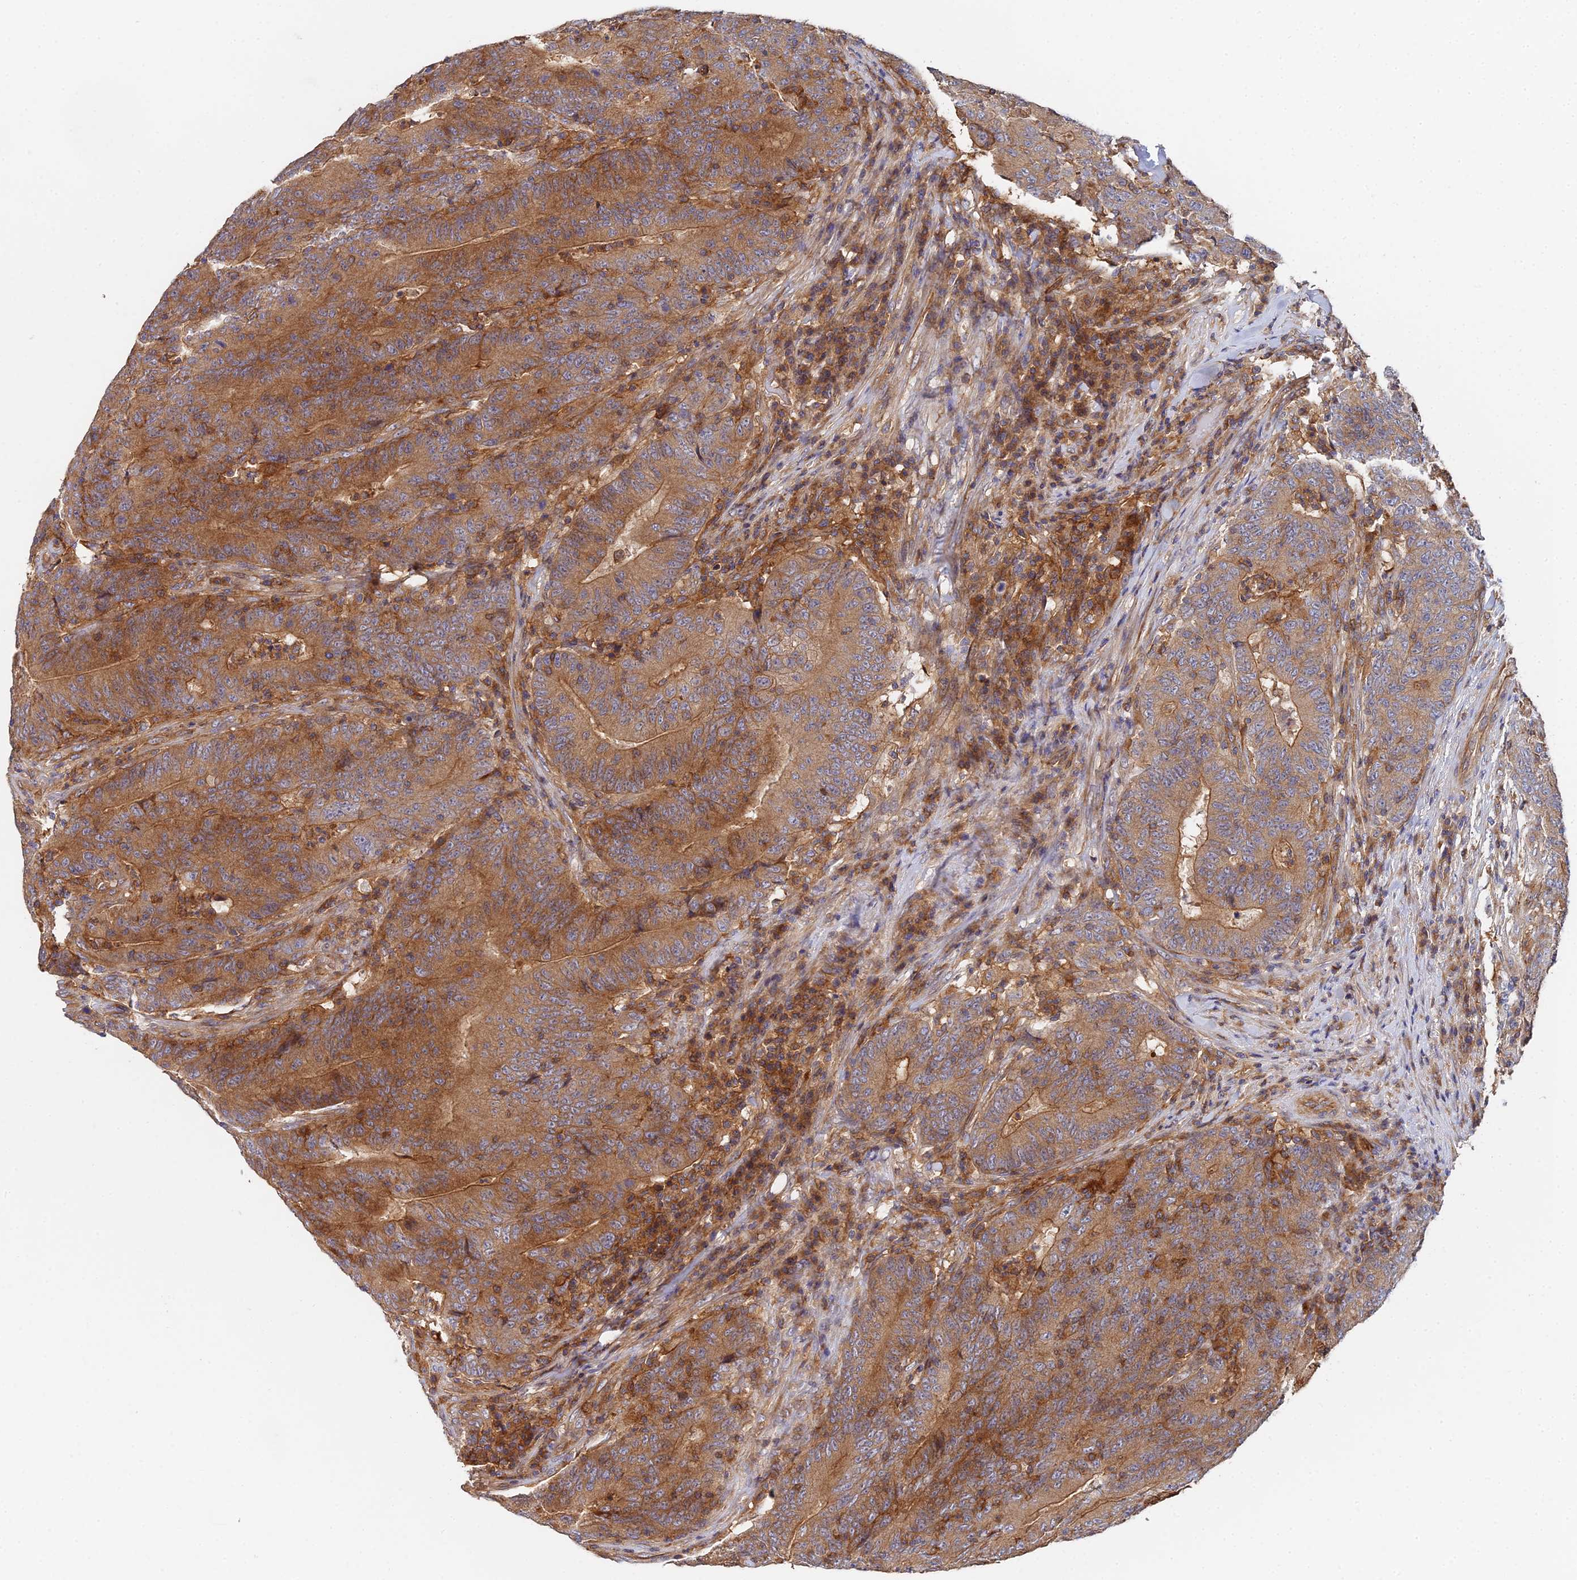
{"staining": {"intensity": "strong", "quantity": ">75%", "location": "cytoplasmic/membranous"}, "tissue": "colorectal cancer", "cell_type": "Tumor cells", "image_type": "cancer", "snomed": [{"axis": "morphology", "description": "Normal tissue, NOS"}, {"axis": "morphology", "description": "Adenocarcinoma, NOS"}, {"axis": "topography", "description": "Colon"}], "caption": "Immunohistochemistry (IHC) image of neoplastic tissue: human colorectal adenocarcinoma stained using immunohistochemistry (IHC) reveals high levels of strong protein expression localized specifically in the cytoplasmic/membranous of tumor cells, appearing as a cytoplasmic/membranous brown color.", "gene": "GNG5B", "patient": {"sex": "female", "age": 75}}